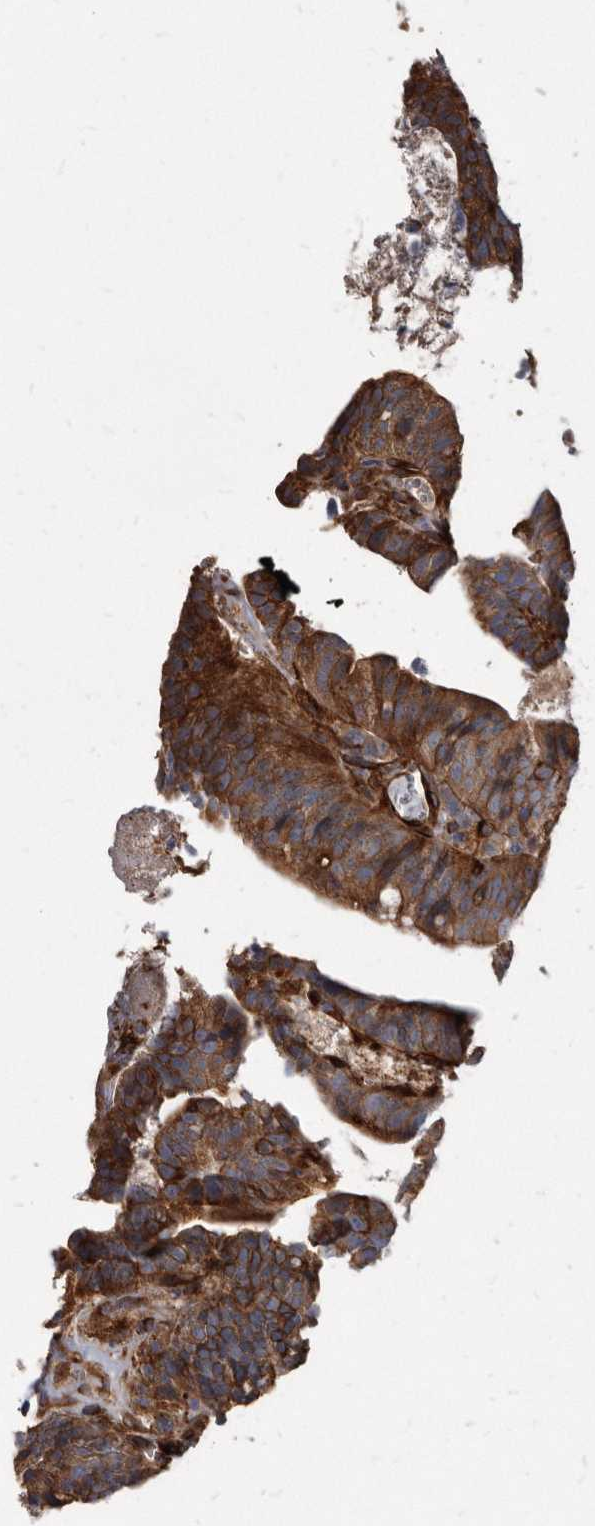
{"staining": {"intensity": "strong", "quantity": ">75%", "location": "cytoplasmic/membranous"}, "tissue": "colorectal cancer", "cell_type": "Tumor cells", "image_type": "cancer", "snomed": [{"axis": "morphology", "description": "Adenocarcinoma, NOS"}, {"axis": "topography", "description": "Colon"}], "caption": "Immunohistochemistry (IHC) histopathology image of human colorectal adenocarcinoma stained for a protein (brown), which shows high levels of strong cytoplasmic/membranous expression in about >75% of tumor cells.", "gene": "KCTD20", "patient": {"sex": "female", "age": 66}}